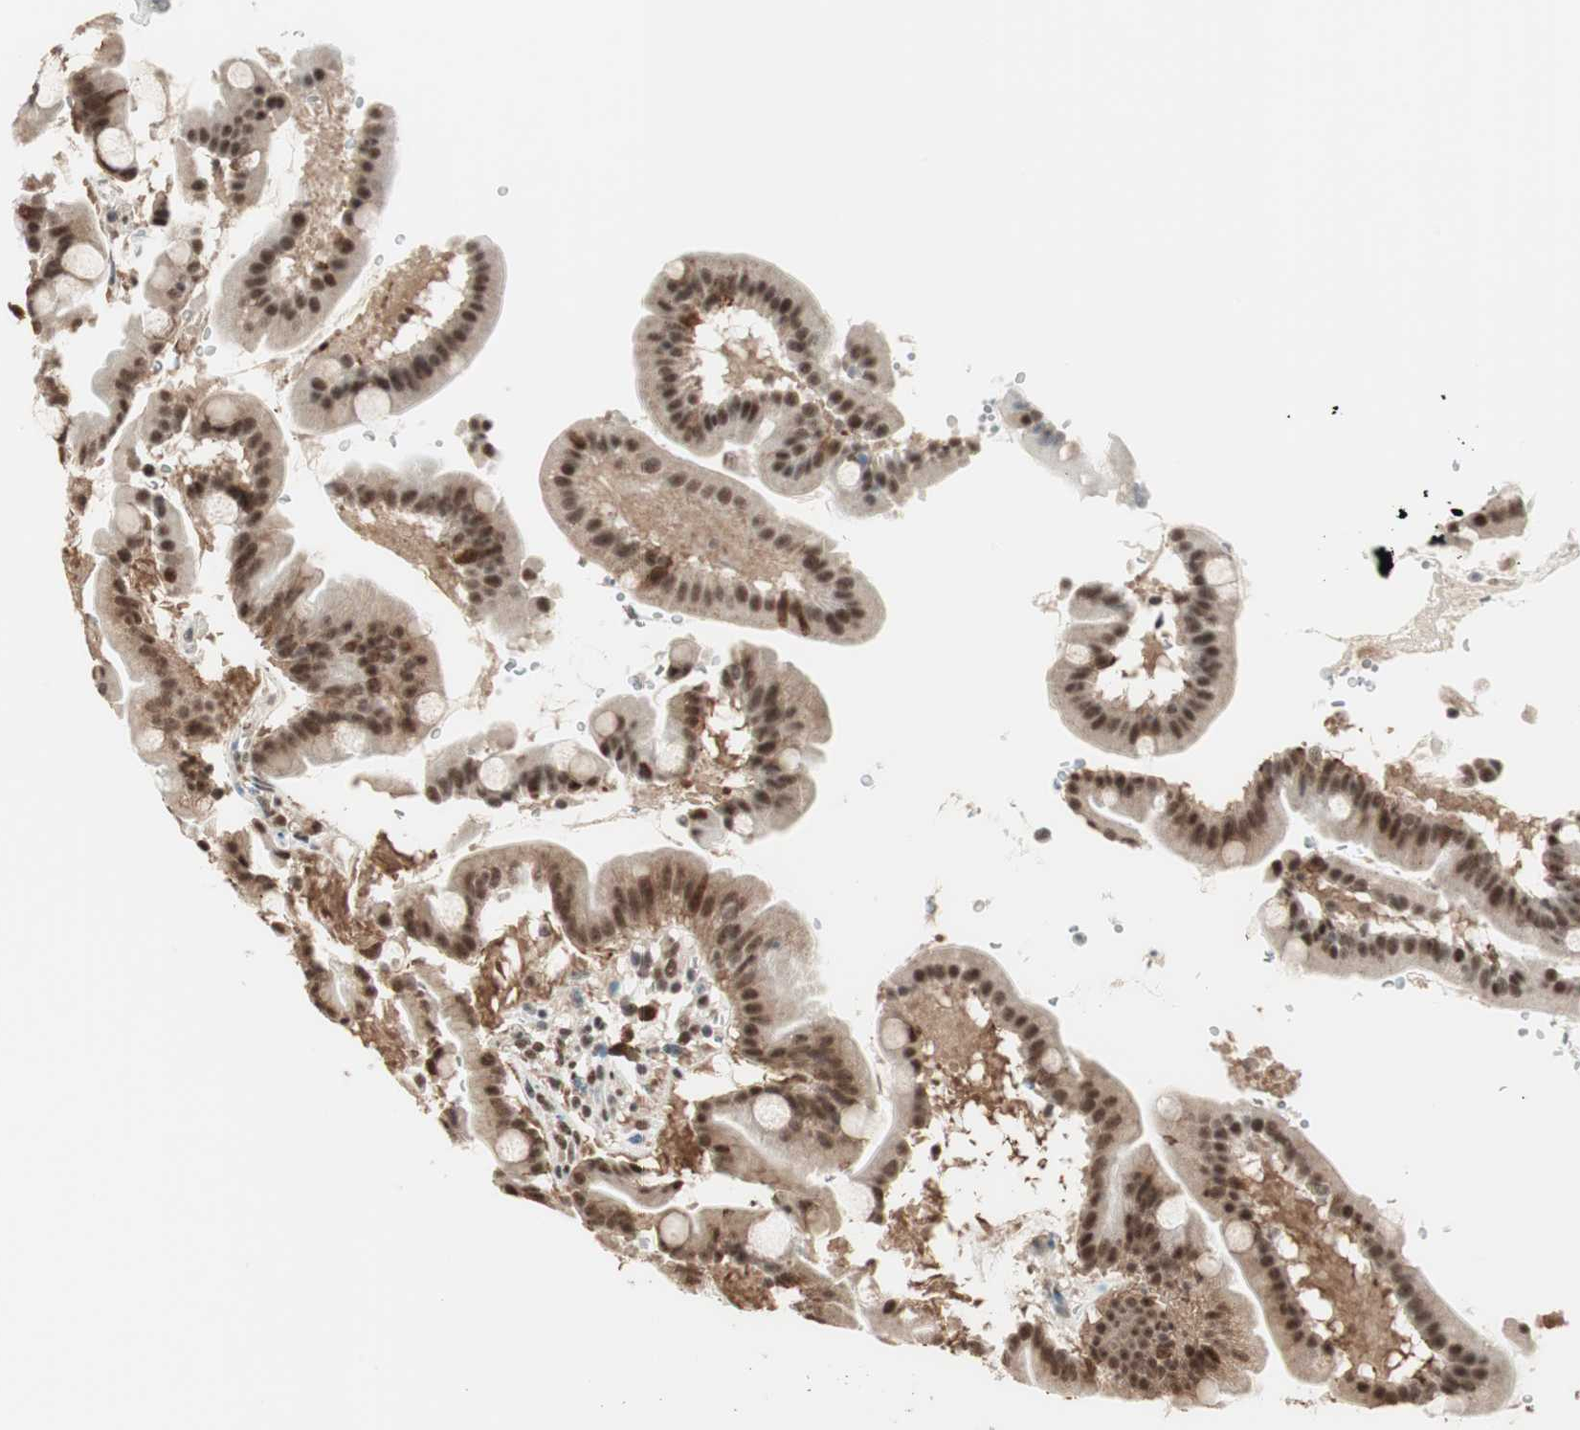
{"staining": {"intensity": "strong", "quantity": ">75%", "location": "cytoplasmic/membranous,nuclear"}, "tissue": "duodenum", "cell_type": "Glandular cells", "image_type": "normal", "snomed": [{"axis": "morphology", "description": "Normal tissue, NOS"}, {"axis": "topography", "description": "Duodenum"}], "caption": "This image displays IHC staining of normal human duodenum, with high strong cytoplasmic/membranous,nuclear expression in about >75% of glandular cells.", "gene": "SMARCE1", "patient": {"sex": "male", "age": 50}}